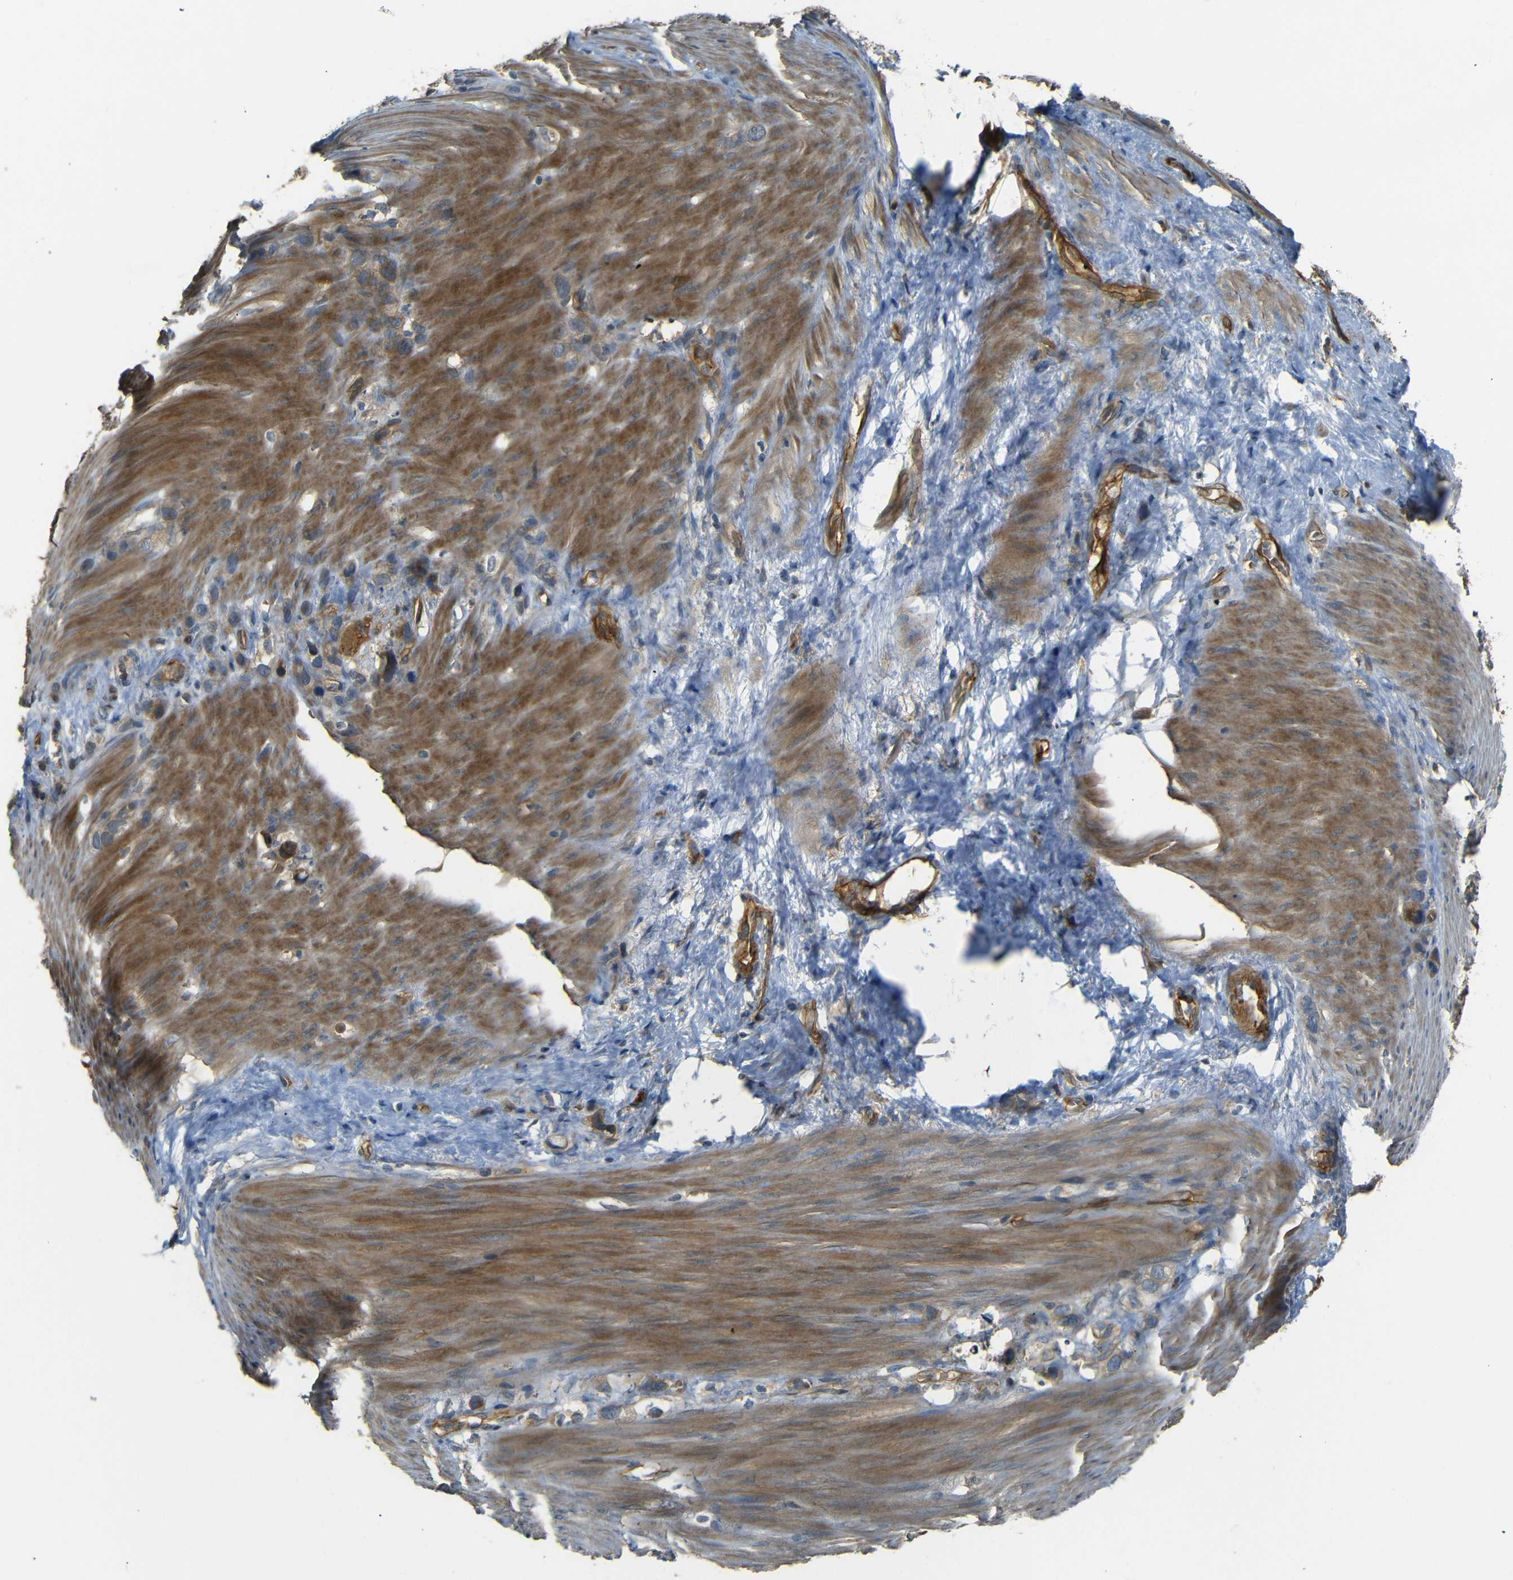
{"staining": {"intensity": "moderate", "quantity": ">75%", "location": "cytoplasmic/membranous"}, "tissue": "stomach cancer", "cell_type": "Tumor cells", "image_type": "cancer", "snomed": [{"axis": "morphology", "description": "Normal tissue, NOS"}, {"axis": "morphology", "description": "Adenocarcinoma, NOS"}, {"axis": "morphology", "description": "Adenocarcinoma, High grade"}, {"axis": "topography", "description": "Stomach, upper"}, {"axis": "topography", "description": "Stomach"}], "caption": "Brown immunohistochemical staining in human stomach cancer displays moderate cytoplasmic/membranous staining in about >75% of tumor cells.", "gene": "RELL1", "patient": {"sex": "female", "age": 65}}